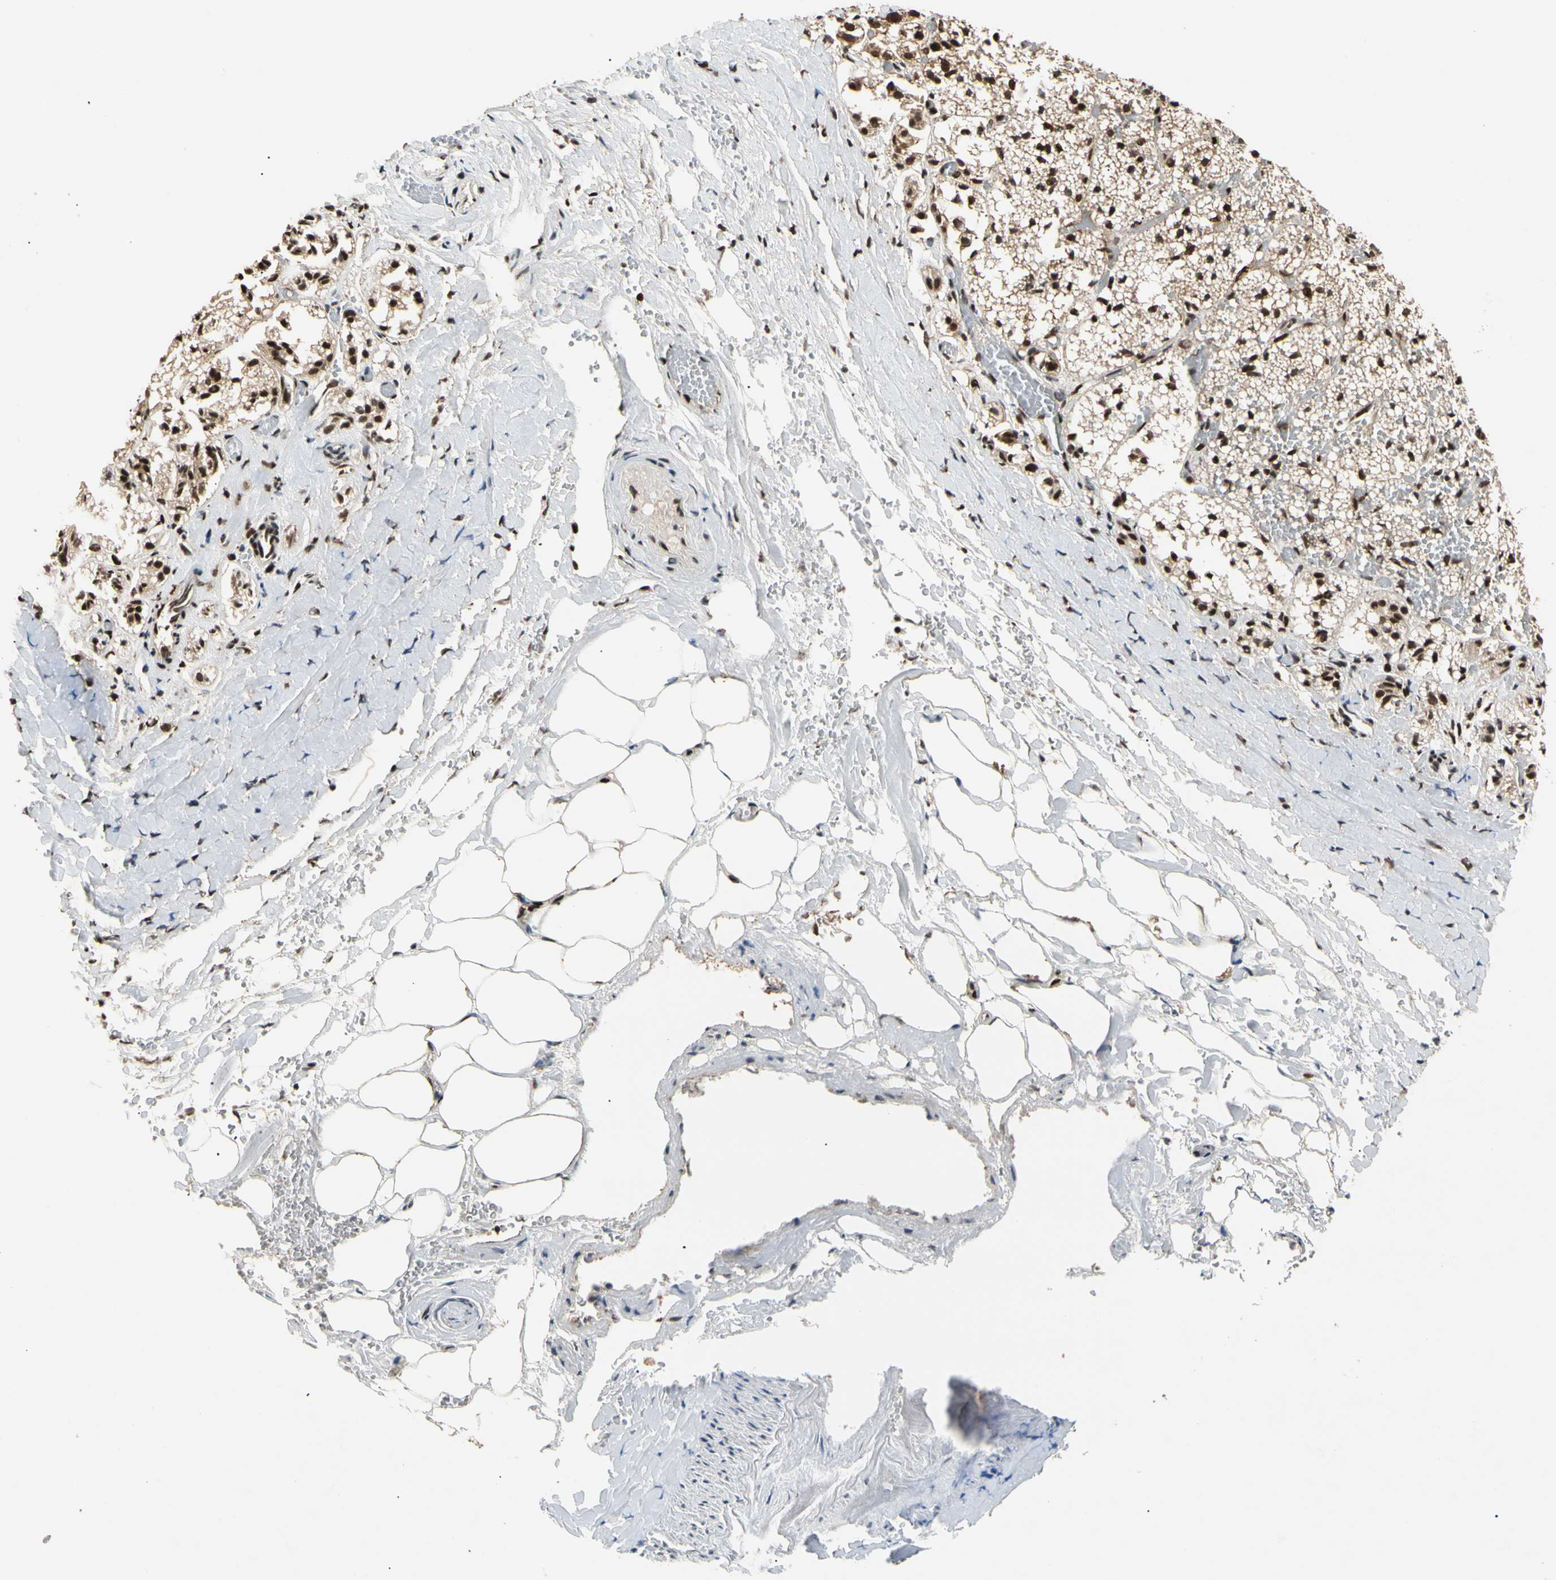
{"staining": {"intensity": "strong", "quantity": ">75%", "location": "cytoplasmic/membranous,nuclear"}, "tissue": "adrenal gland", "cell_type": "Glandular cells", "image_type": "normal", "snomed": [{"axis": "morphology", "description": "Normal tissue, NOS"}, {"axis": "topography", "description": "Adrenal gland"}], "caption": "Immunohistochemical staining of normal human adrenal gland demonstrates >75% levels of strong cytoplasmic/membranous,nuclear protein expression in approximately >75% of glandular cells.", "gene": "EIF1AX", "patient": {"sex": "male", "age": 53}}